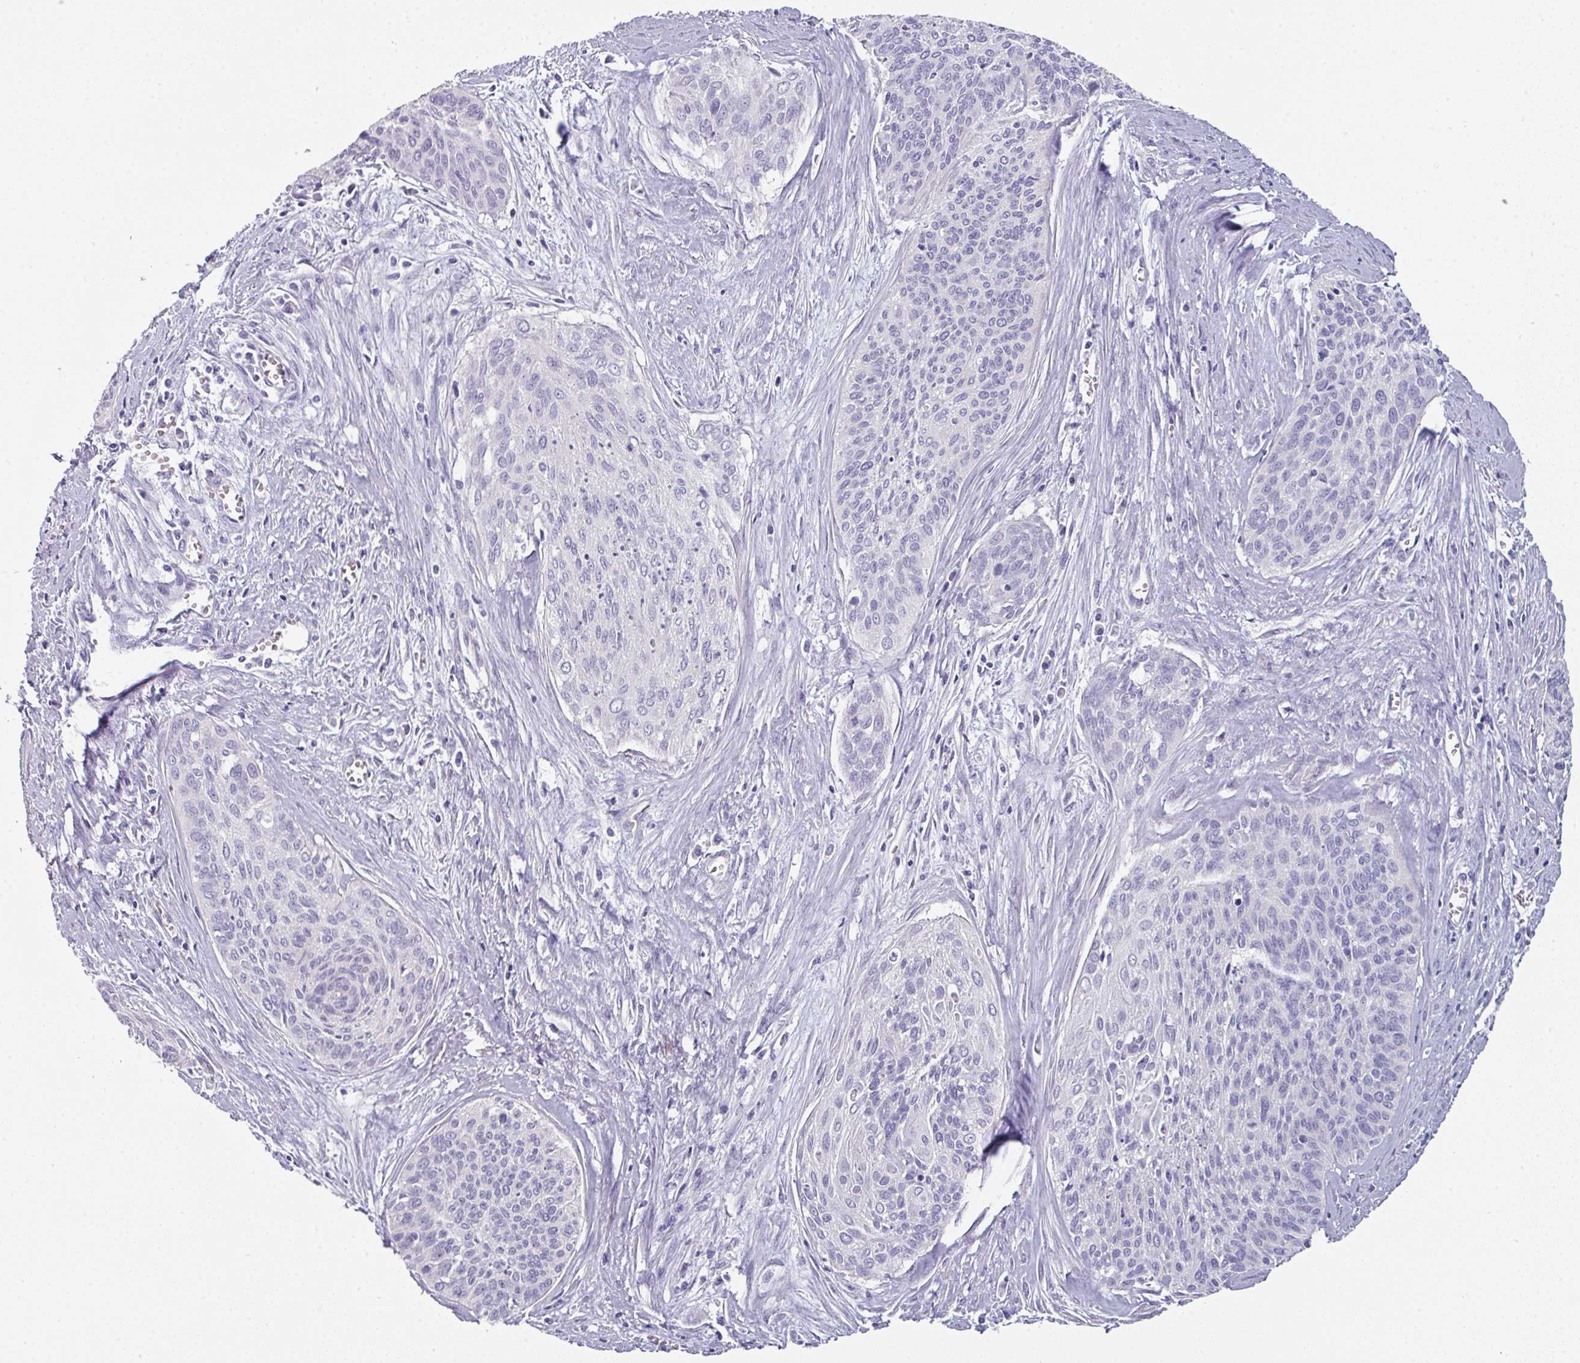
{"staining": {"intensity": "negative", "quantity": "none", "location": "none"}, "tissue": "cervical cancer", "cell_type": "Tumor cells", "image_type": "cancer", "snomed": [{"axis": "morphology", "description": "Squamous cell carcinoma, NOS"}, {"axis": "topography", "description": "Cervix"}], "caption": "Immunohistochemistry (IHC) image of human cervical cancer (squamous cell carcinoma) stained for a protein (brown), which reveals no expression in tumor cells. (Stains: DAB (3,3'-diaminobenzidine) IHC with hematoxylin counter stain, Microscopy: brightfield microscopy at high magnification).", "gene": "SLC17A7", "patient": {"sex": "female", "age": 55}}